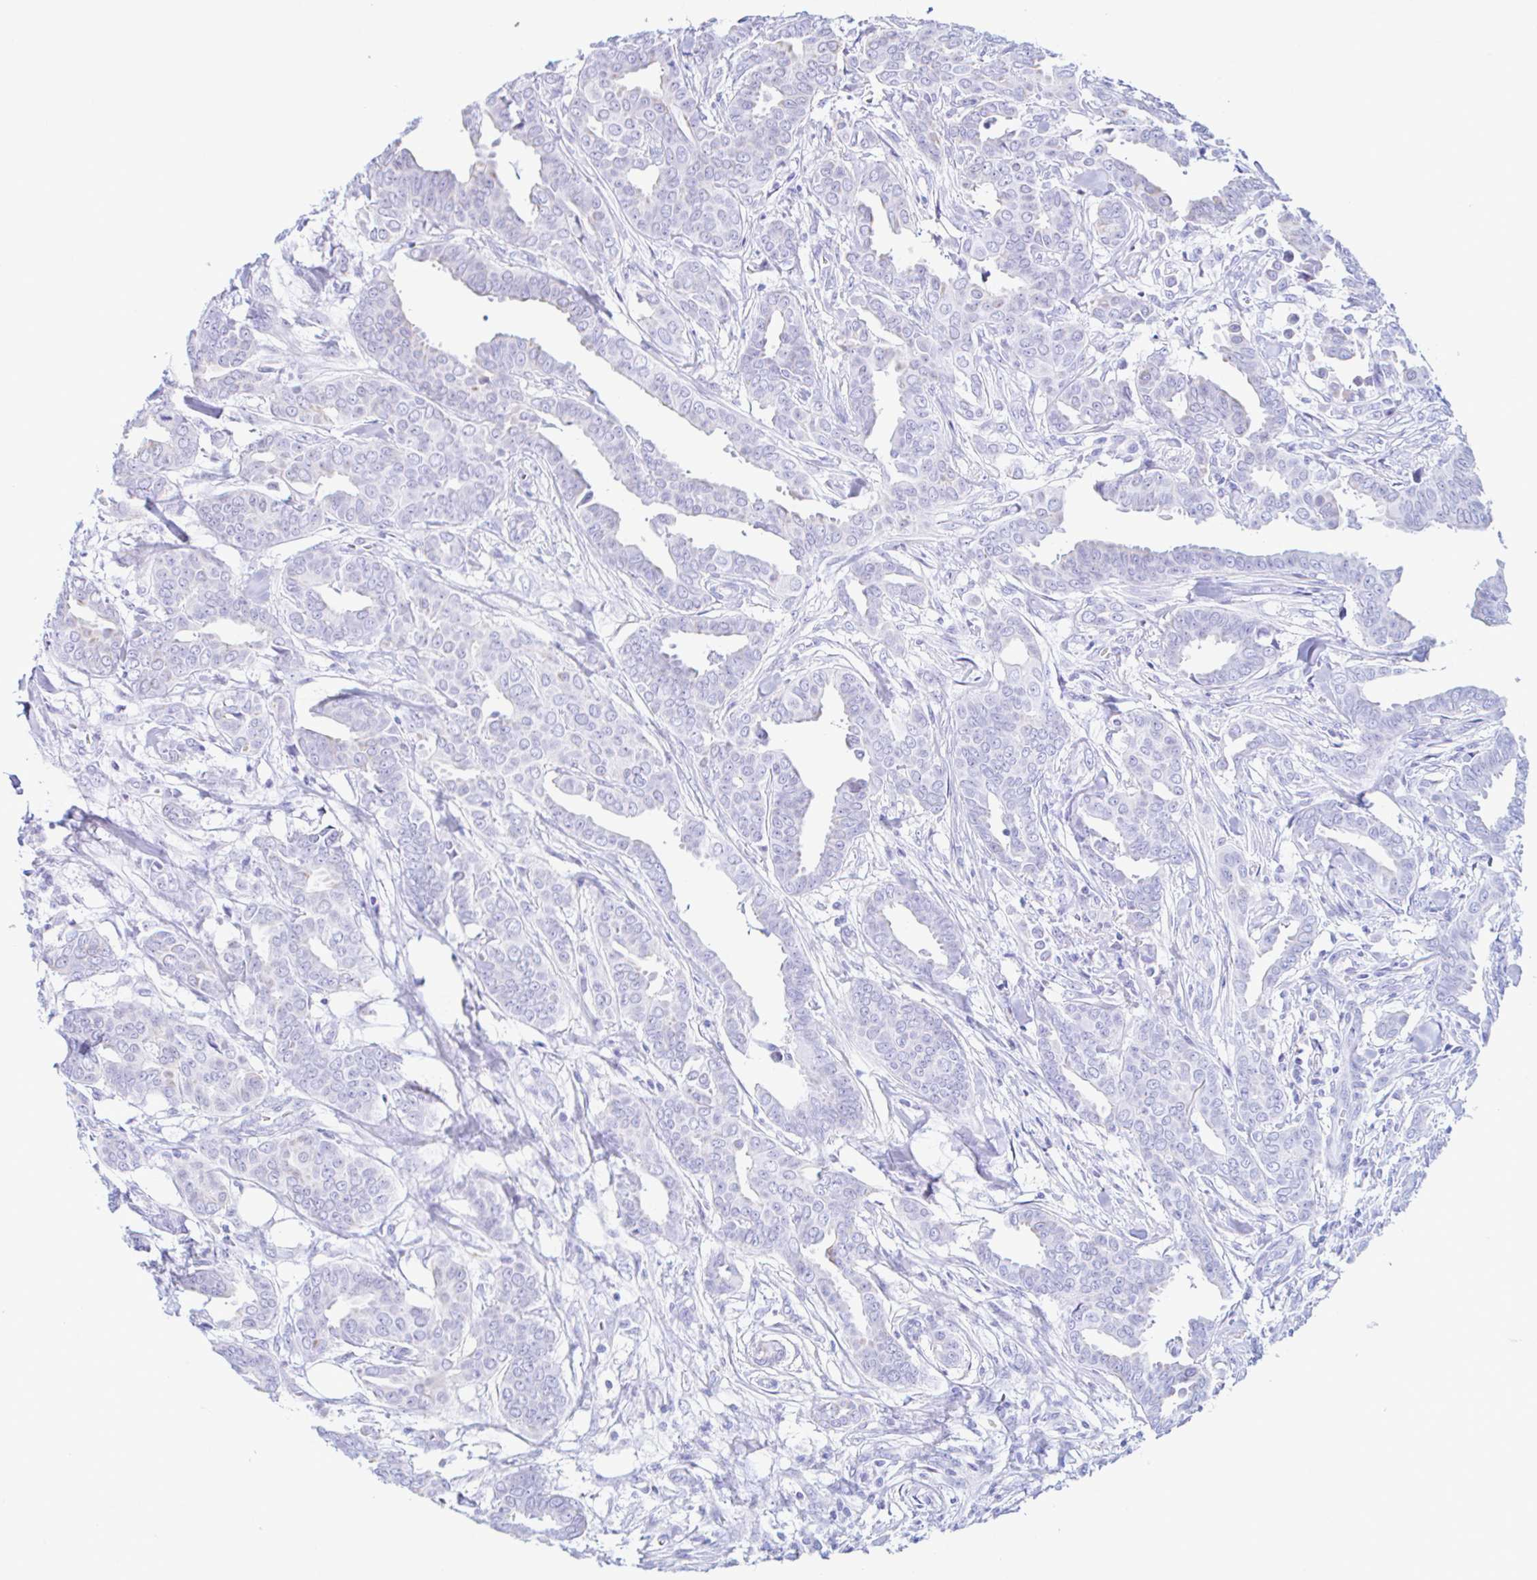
{"staining": {"intensity": "negative", "quantity": "none", "location": "none"}, "tissue": "breast cancer", "cell_type": "Tumor cells", "image_type": "cancer", "snomed": [{"axis": "morphology", "description": "Duct carcinoma"}, {"axis": "topography", "description": "Breast"}], "caption": "Tumor cells show no significant protein staining in infiltrating ductal carcinoma (breast).", "gene": "NBPF3", "patient": {"sex": "female", "age": 45}}